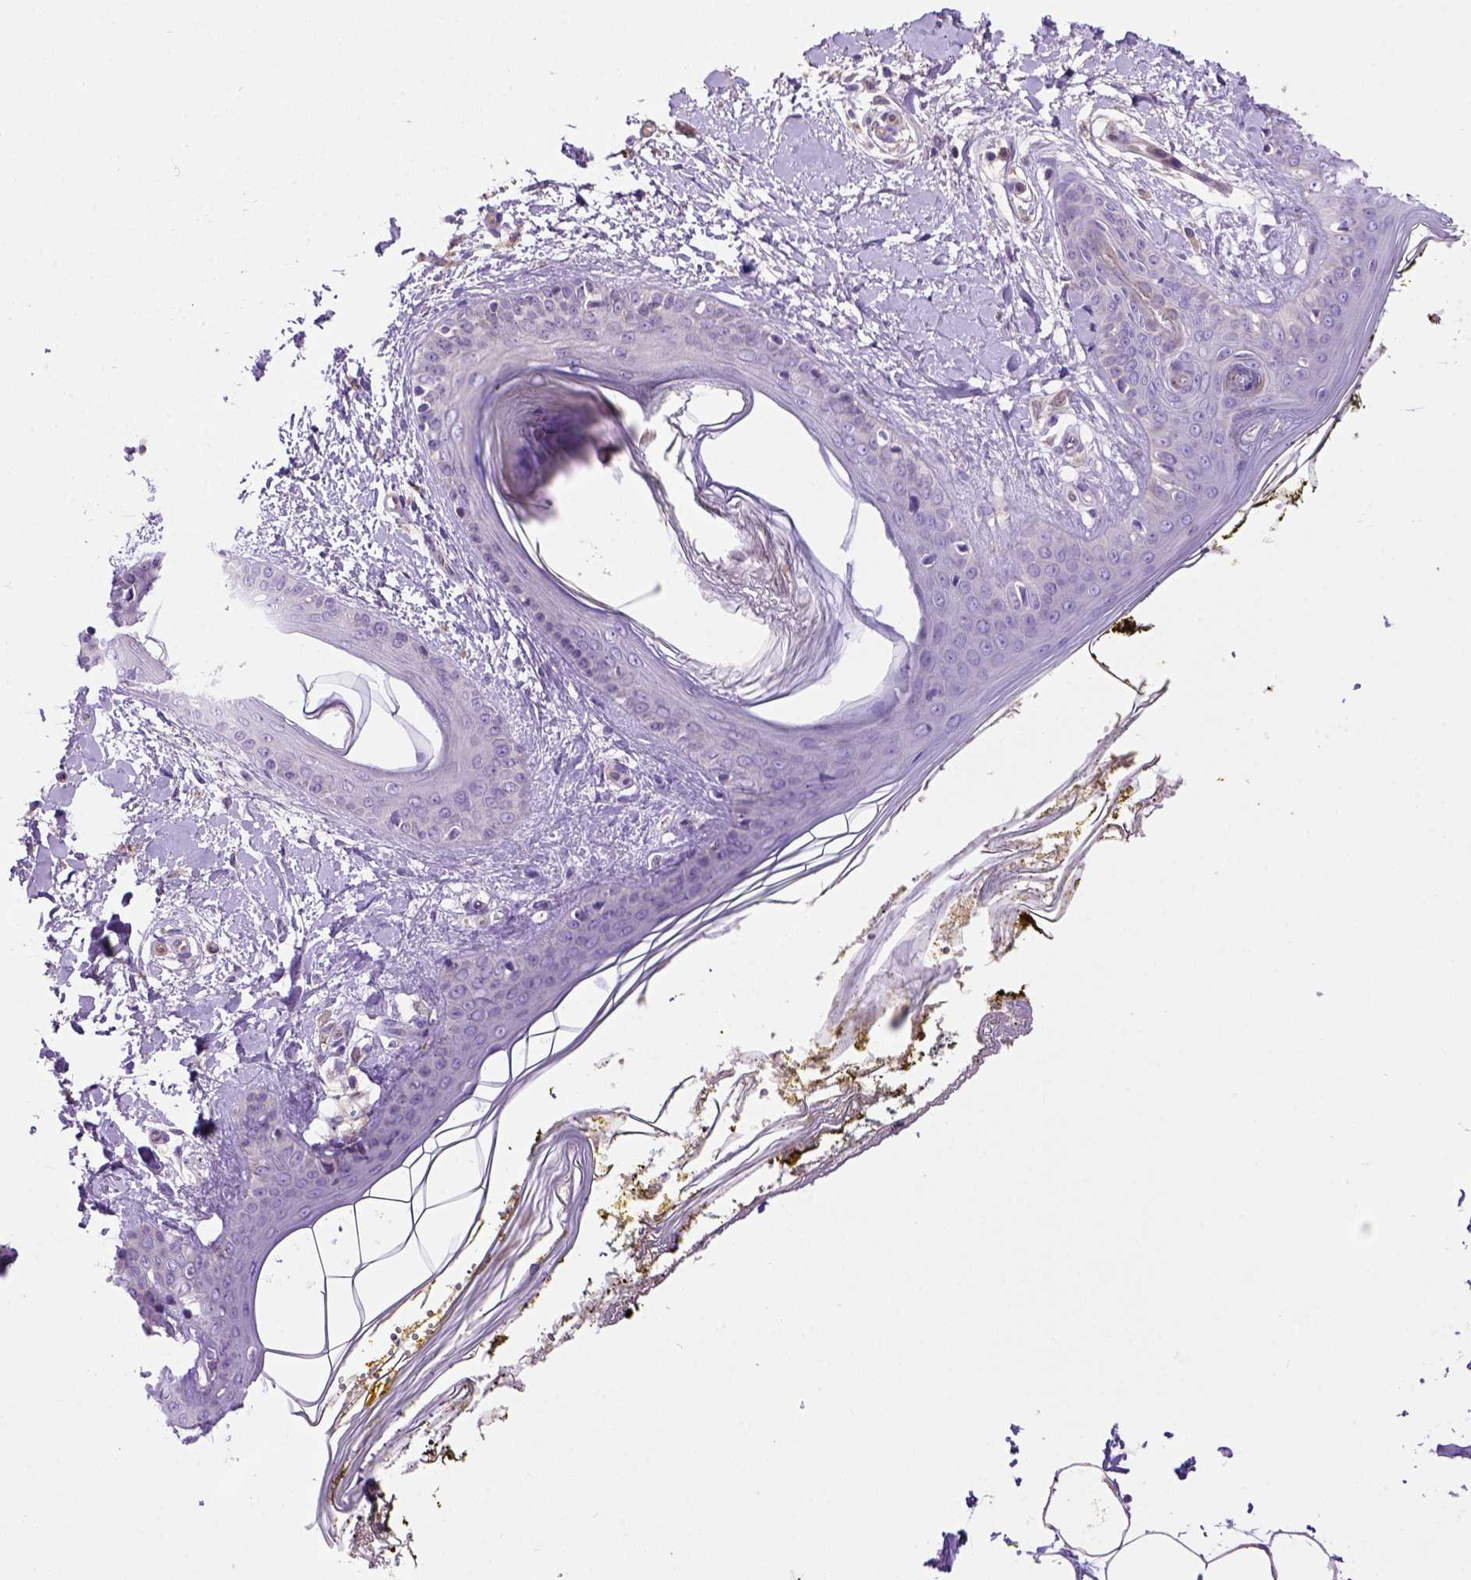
{"staining": {"intensity": "negative", "quantity": "none", "location": "none"}, "tissue": "skin", "cell_type": "Fibroblasts", "image_type": "normal", "snomed": [{"axis": "morphology", "description": "Normal tissue, NOS"}, {"axis": "topography", "description": "Skin"}], "caption": "This is an IHC micrograph of unremarkable human skin. There is no staining in fibroblasts.", "gene": "DEPDC1B", "patient": {"sex": "female", "age": 34}}